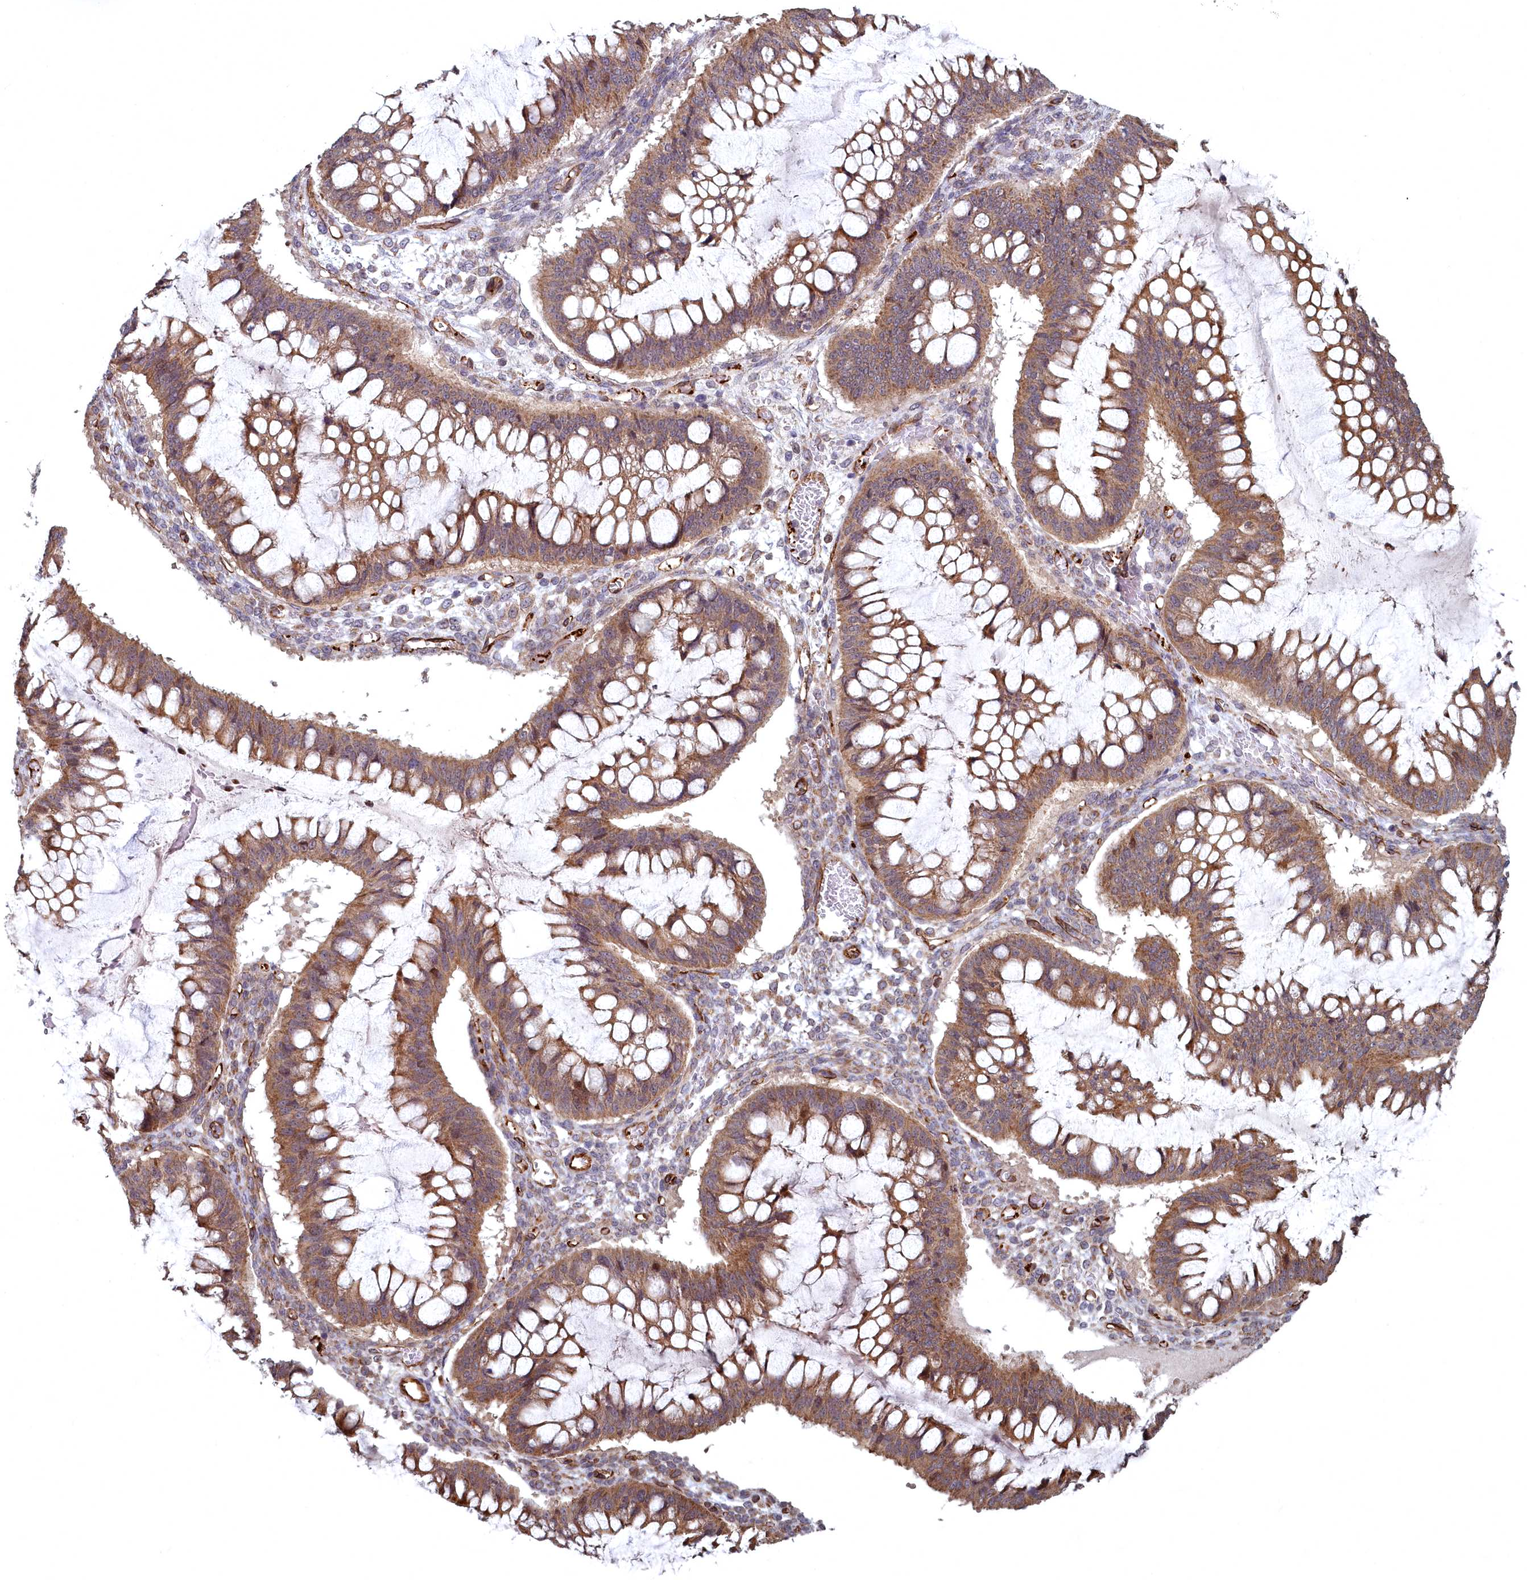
{"staining": {"intensity": "strong", "quantity": ">75%", "location": "cytoplasmic/membranous"}, "tissue": "ovarian cancer", "cell_type": "Tumor cells", "image_type": "cancer", "snomed": [{"axis": "morphology", "description": "Cystadenocarcinoma, mucinous, NOS"}, {"axis": "topography", "description": "Ovary"}], "caption": "A high amount of strong cytoplasmic/membranous expression is seen in about >75% of tumor cells in ovarian cancer (mucinous cystadenocarcinoma) tissue.", "gene": "TSPYL4", "patient": {"sex": "female", "age": 73}}